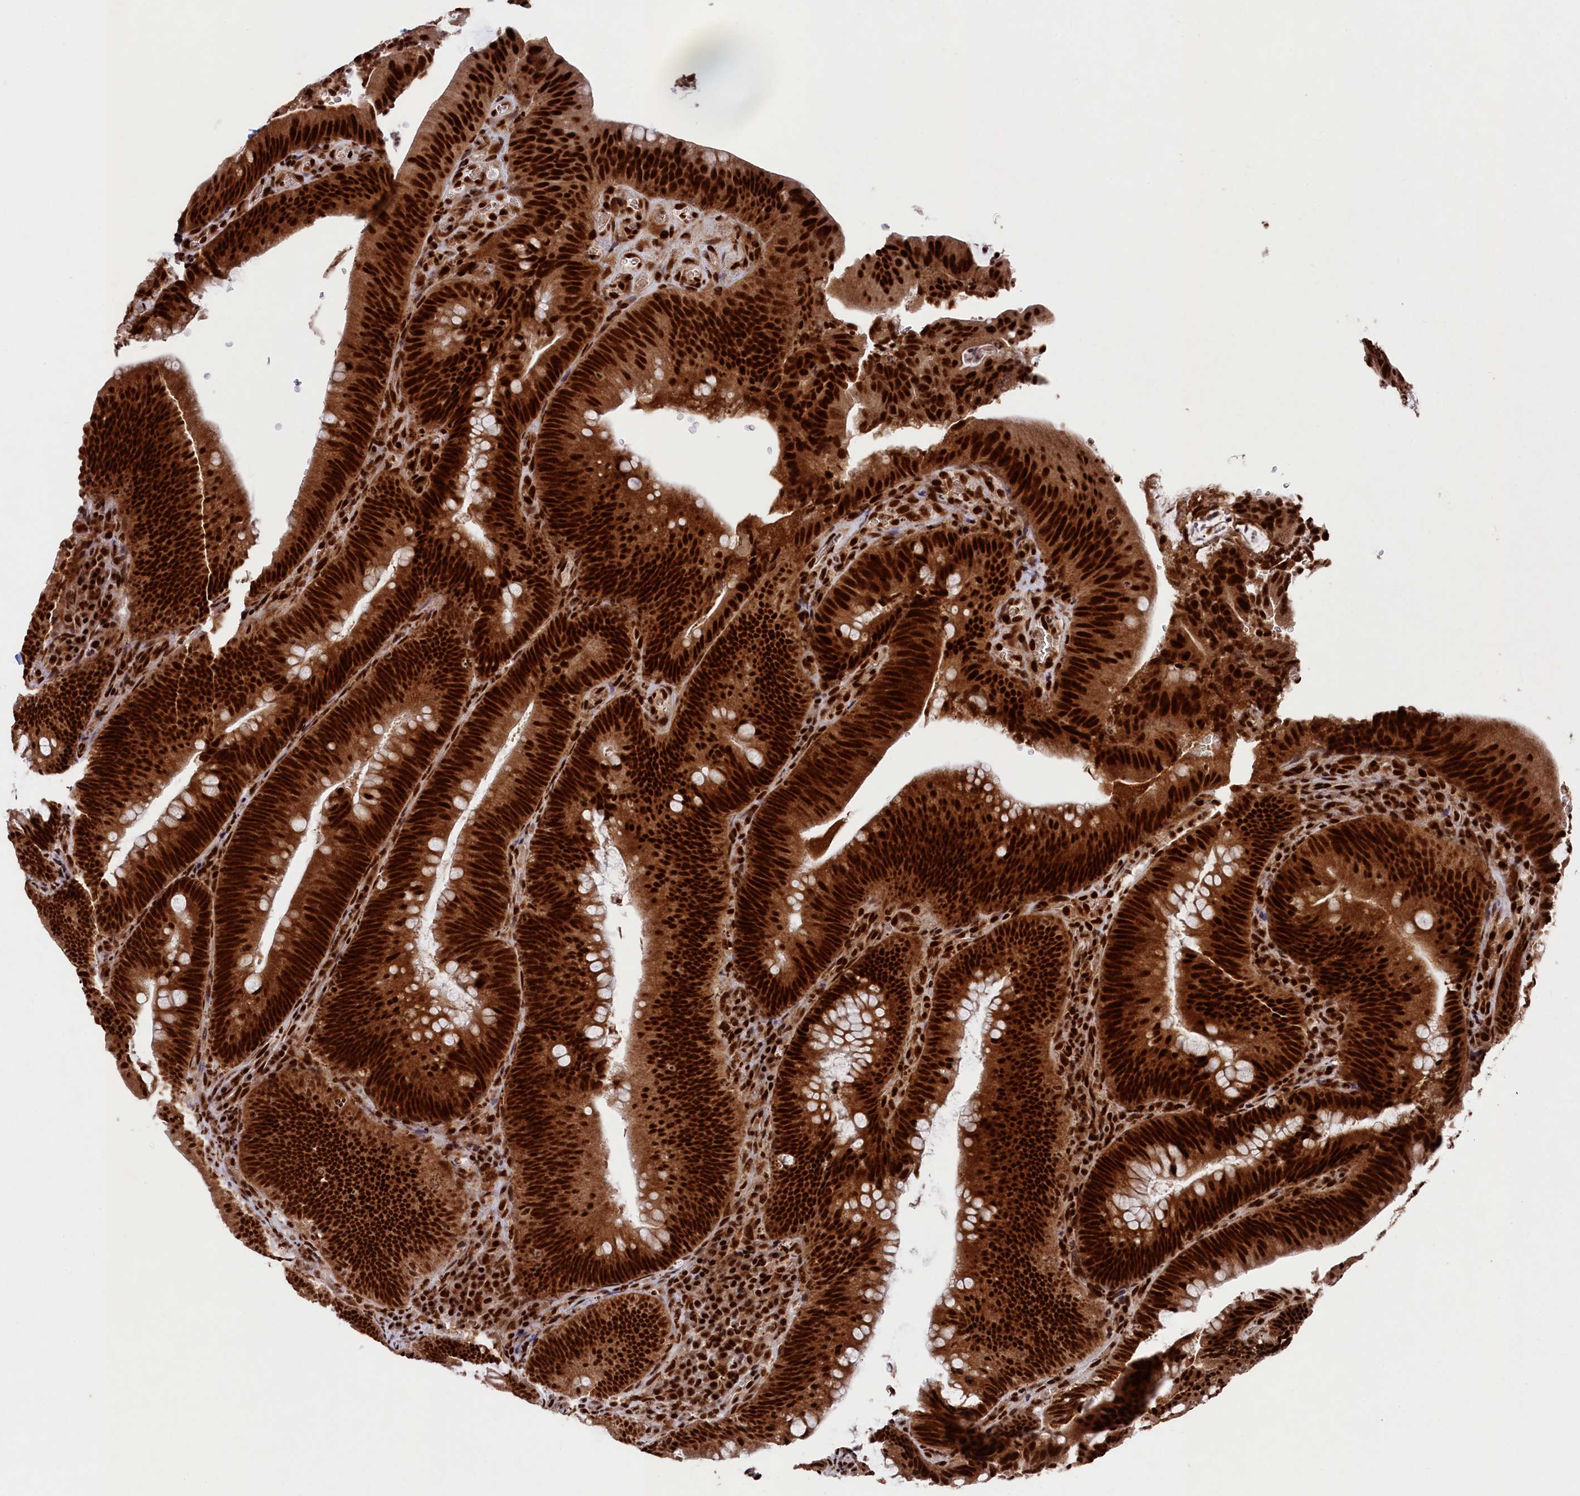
{"staining": {"intensity": "strong", "quantity": ">75%", "location": "cytoplasmic/membranous,nuclear"}, "tissue": "colorectal cancer", "cell_type": "Tumor cells", "image_type": "cancer", "snomed": [{"axis": "morphology", "description": "Normal tissue, NOS"}, {"axis": "topography", "description": "Colon"}], "caption": "Colorectal cancer stained for a protein (brown) demonstrates strong cytoplasmic/membranous and nuclear positive expression in about >75% of tumor cells.", "gene": "PRPF31", "patient": {"sex": "female", "age": 82}}